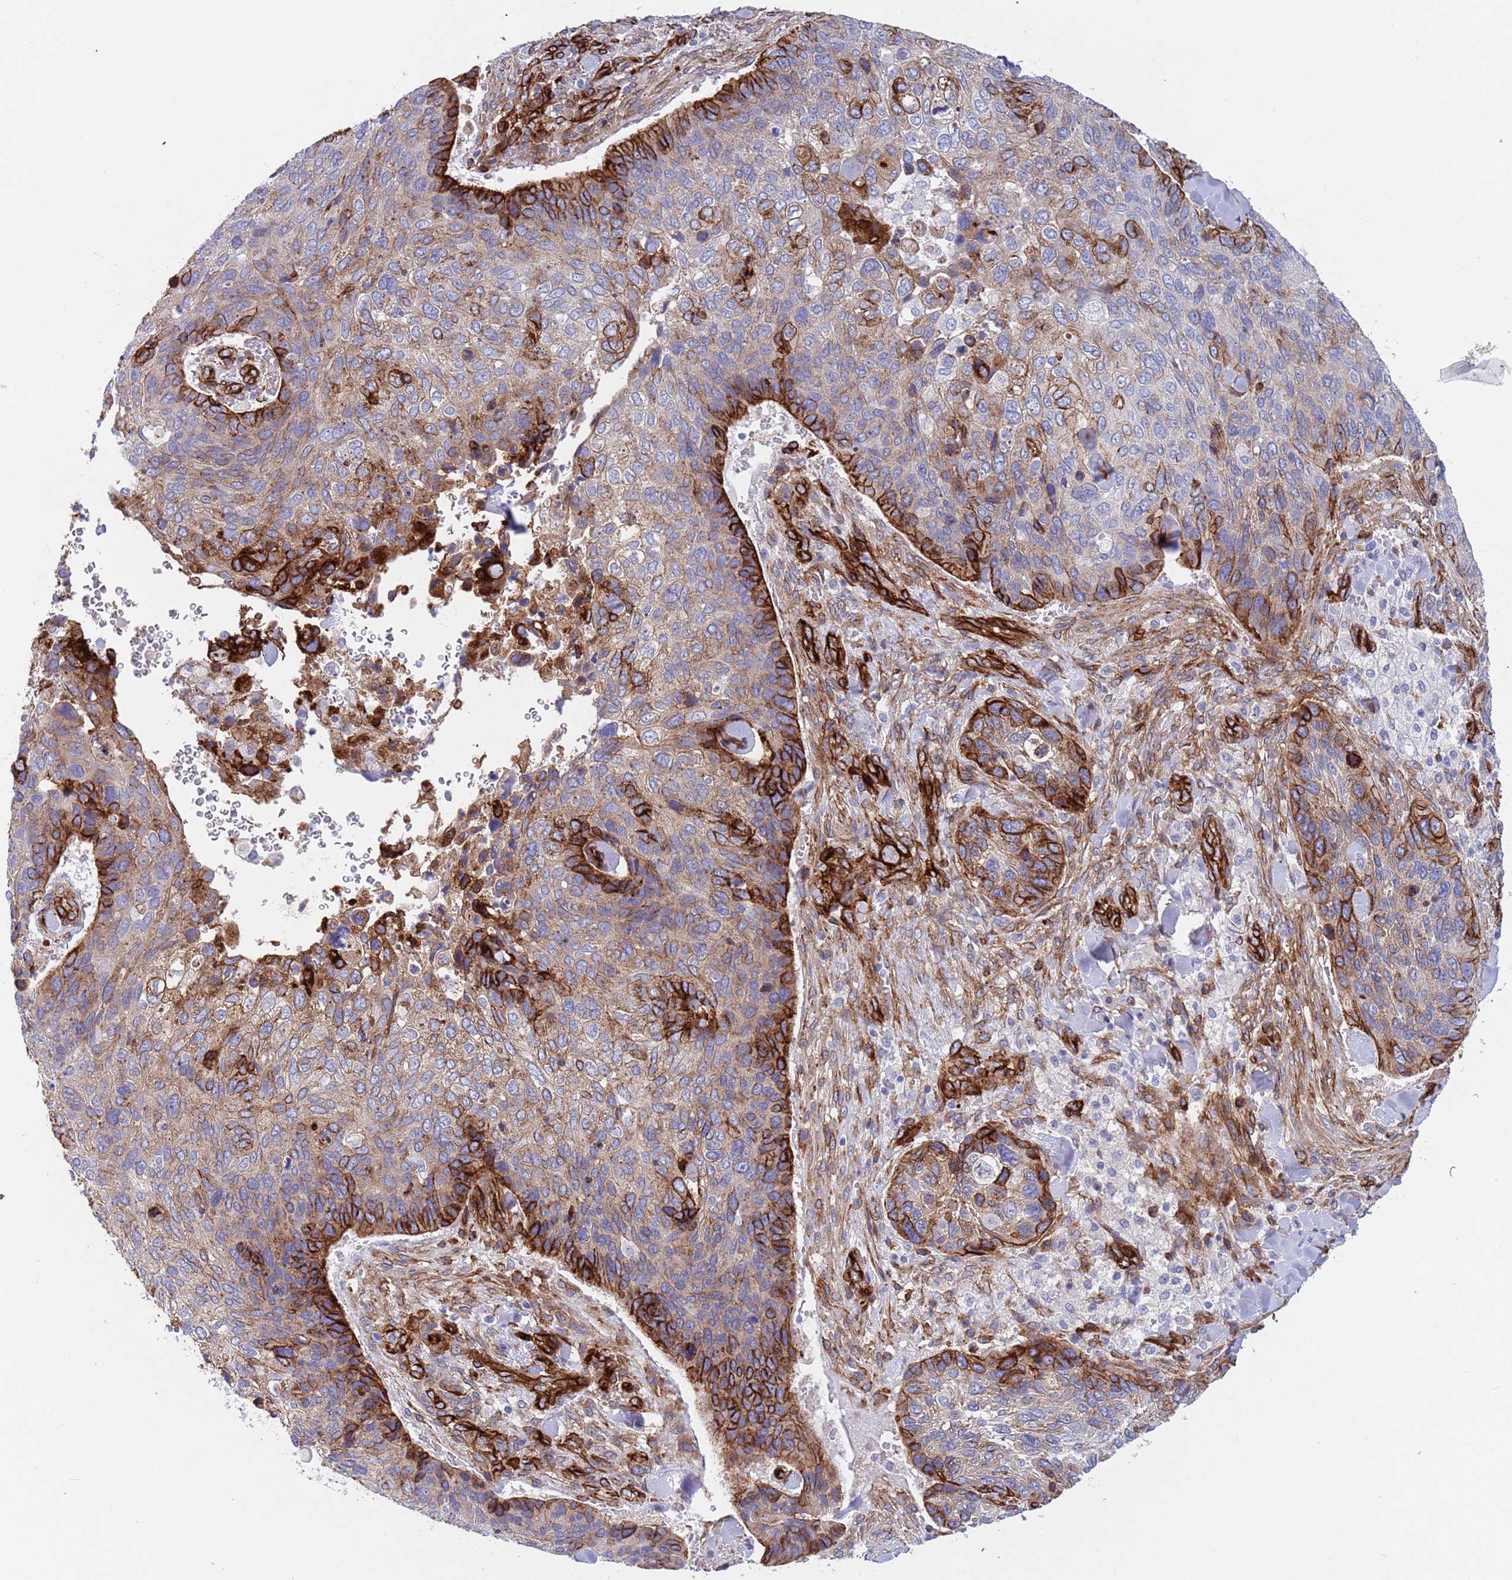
{"staining": {"intensity": "strong", "quantity": "<25%", "location": "cytoplasmic/membranous"}, "tissue": "skin cancer", "cell_type": "Tumor cells", "image_type": "cancer", "snomed": [{"axis": "morphology", "description": "Basal cell carcinoma"}, {"axis": "topography", "description": "Skin"}], "caption": "Protein analysis of skin basal cell carcinoma tissue exhibits strong cytoplasmic/membranous positivity in about <25% of tumor cells.", "gene": "CAV2", "patient": {"sex": "female", "age": 74}}